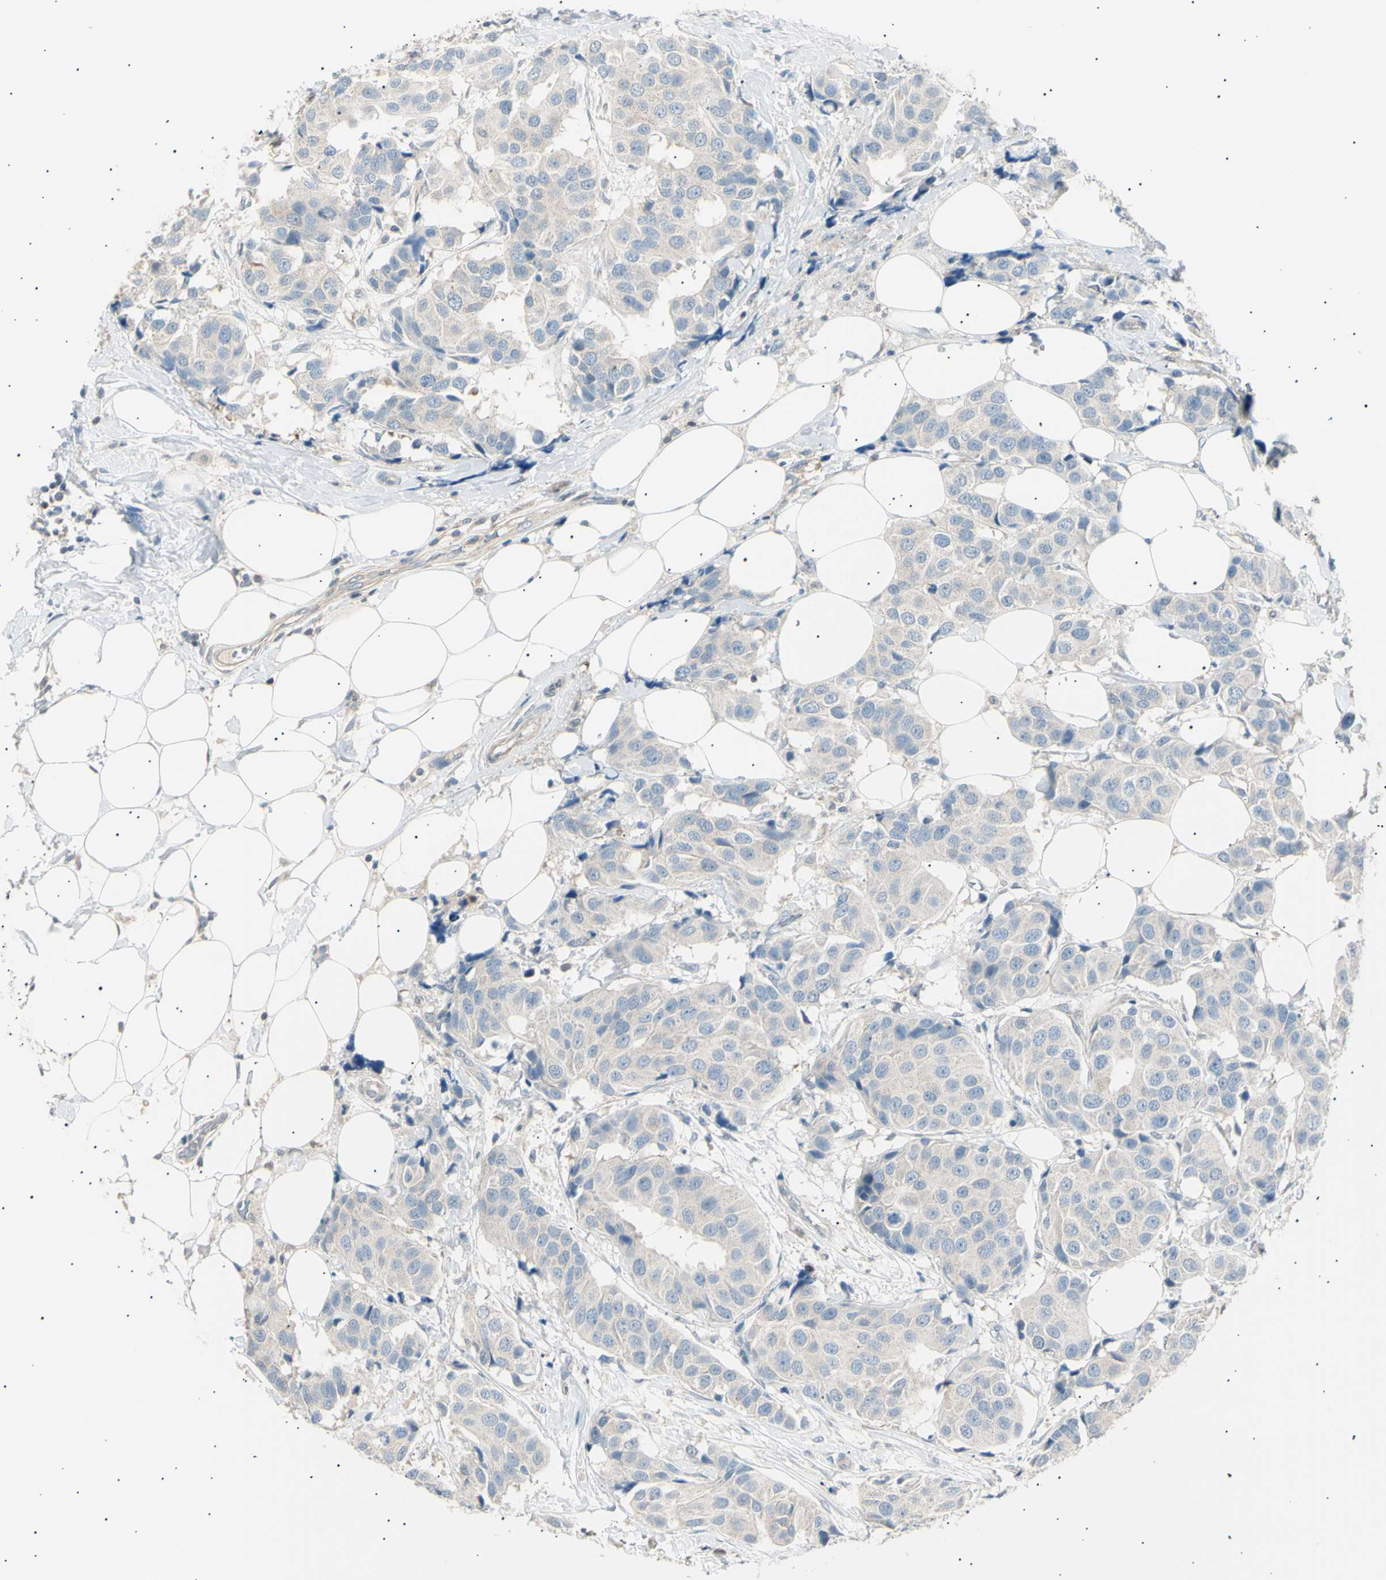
{"staining": {"intensity": "negative", "quantity": "none", "location": "none"}, "tissue": "breast cancer", "cell_type": "Tumor cells", "image_type": "cancer", "snomed": [{"axis": "morphology", "description": "Normal tissue, NOS"}, {"axis": "morphology", "description": "Duct carcinoma"}, {"axis": "topography", "description": "Breast"}], "caption": "A histopathology image of human breast intraductal carcinoma is negative for staining in tumor cells.", "gene": "LHPP", "patient": {"sex": "female", "age": 39}}